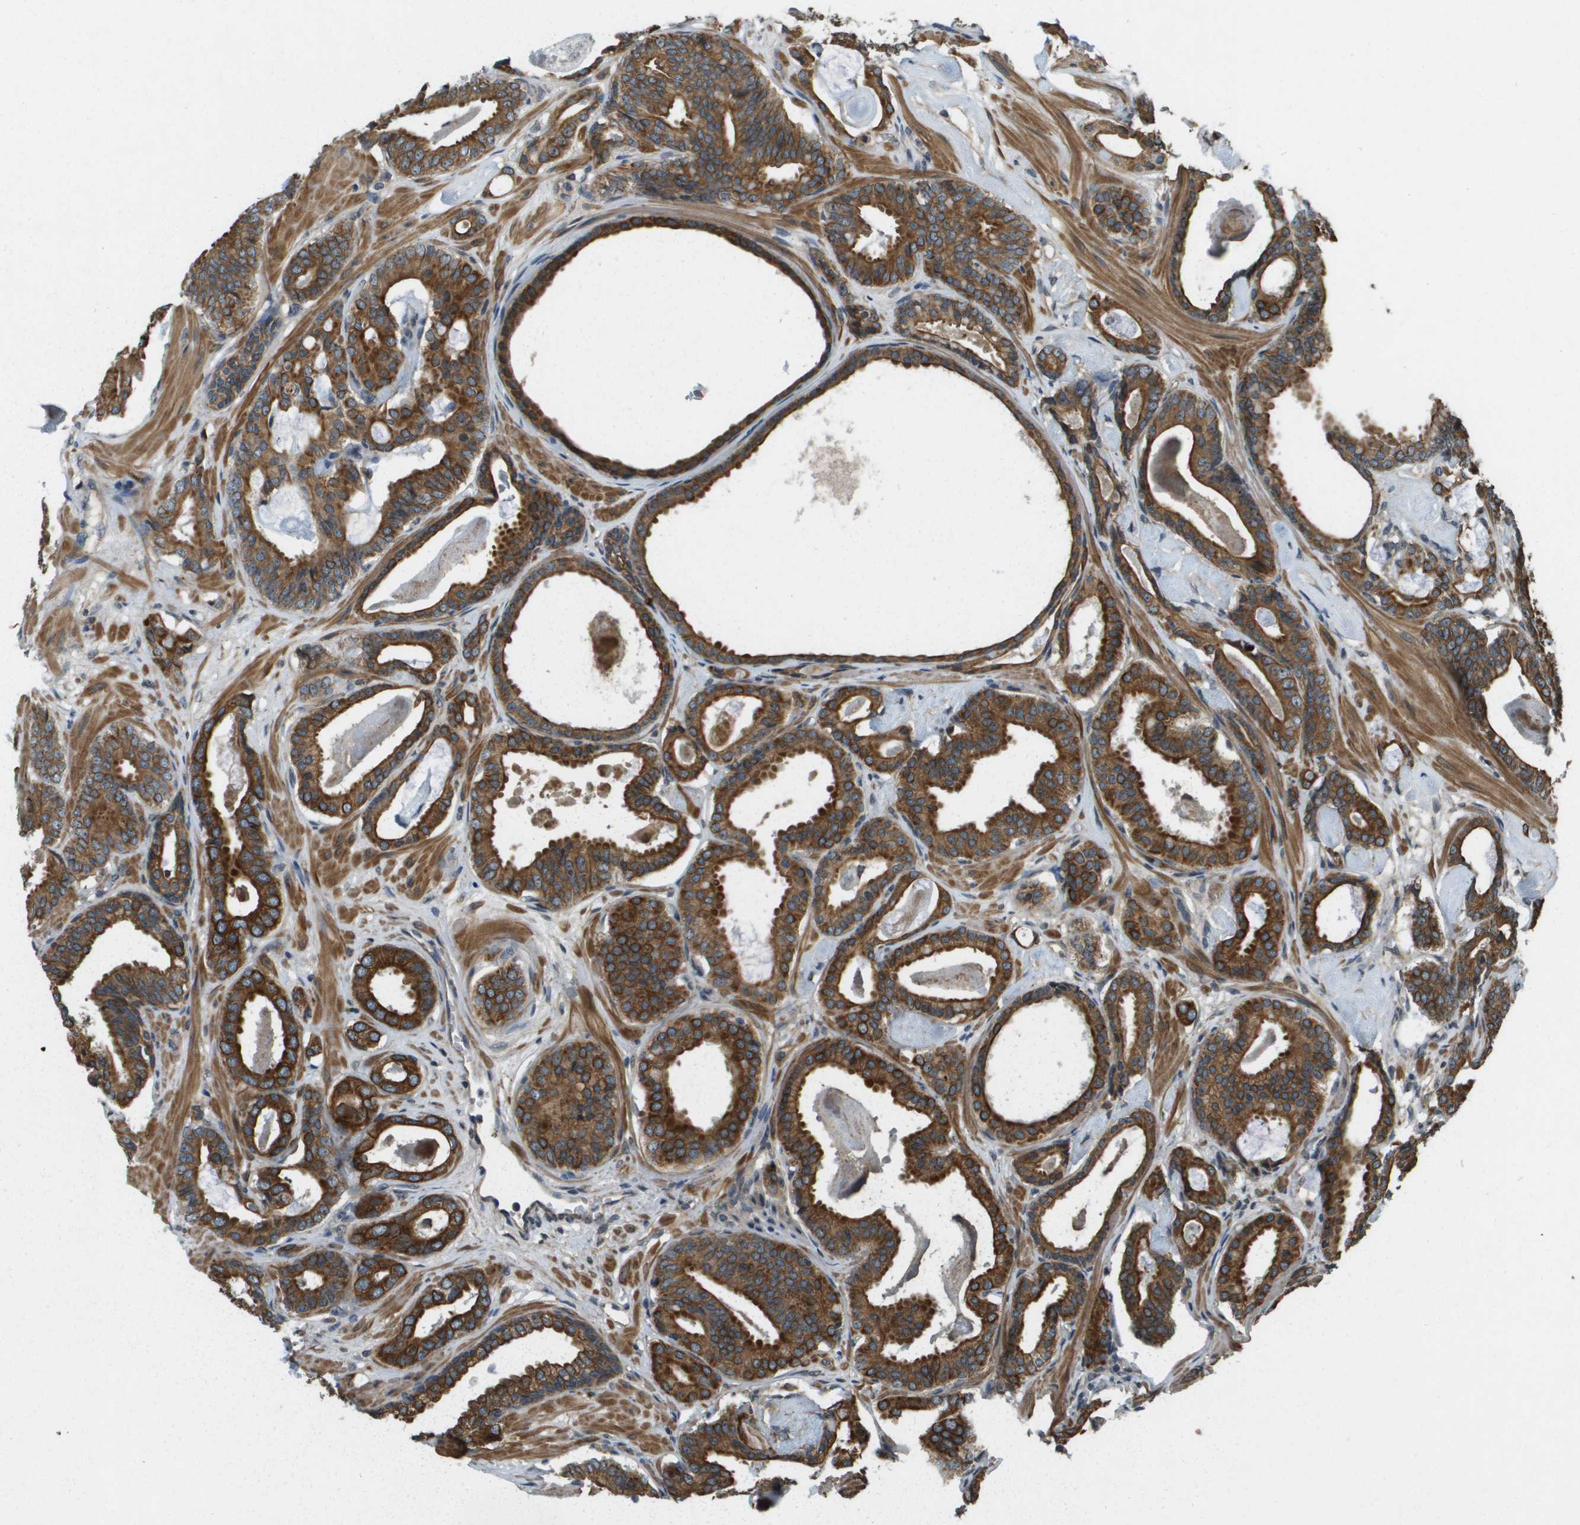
{"staining": {"intensity": "strong", "quantity": ">75%", "location": "cytoplasmic/membranous"}, "tissue": "prostate cancer", "cell_type": "Tumor cells", "image_type": "cancer", "snomed": [{"axis": "morphology", "description": "Adenocarcinoma, Low grade"}, {"axis": "topography", "description": "Prostate"}], "caption": "High-magnification brightfield microscopy of prostate cancer (adenocarcinoma (low-grade)) stained with DAB (3,3'-diaminobenzidine) (brown) and counterstained with hematoxylin (blue). tumor cells exhibit strong cytoplasmic/membranous positivity is seen in about>75% of cells.", "gene": "CDKN2C", "patient": {"sex": "male", "age": 53}}